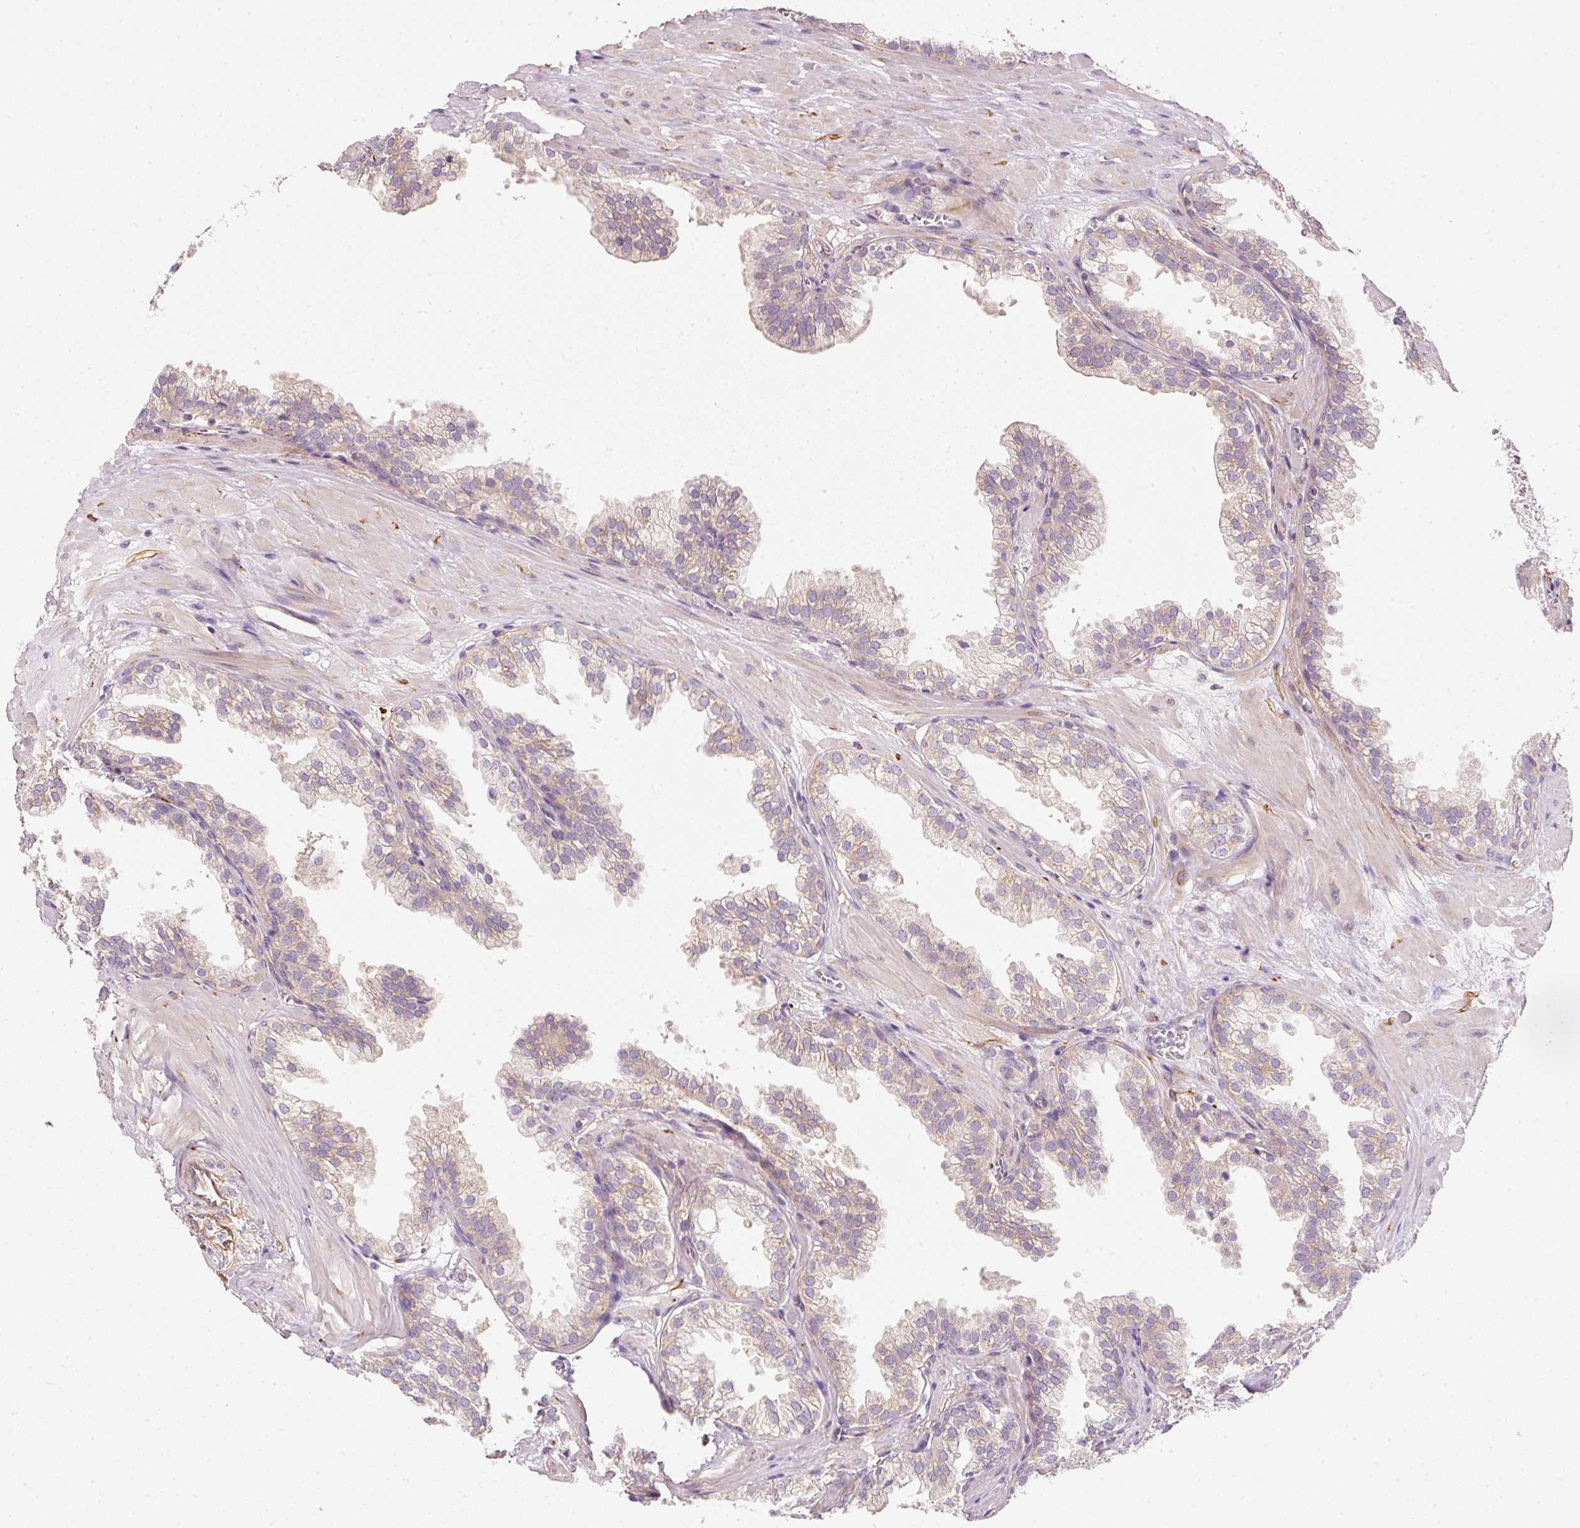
{"staining": {"intensity": "moderate", "quantity": "<25%", "location": "cytoplasmic/membranous"}, "tissue": "prostate", "cell_type": "Glandular cells", "image_type": "normal", "snomed": [{"axis": "morphology", "description": "Normal tissue, NOS"}, {"axis": "topography", "description": "Prostate"}, {"axis": "topography", "description": "Peripheral nerve tissue"}], "caption": "Glandular cells exhibit low levels of moderate cytoplasmic/membranous staining in about <25% of cells in normal prostate. (Brightfield microscopy of DAB IHC at high magnification).", "gene": "RNF167", "patient": {"sex": "male", "age": 55}}